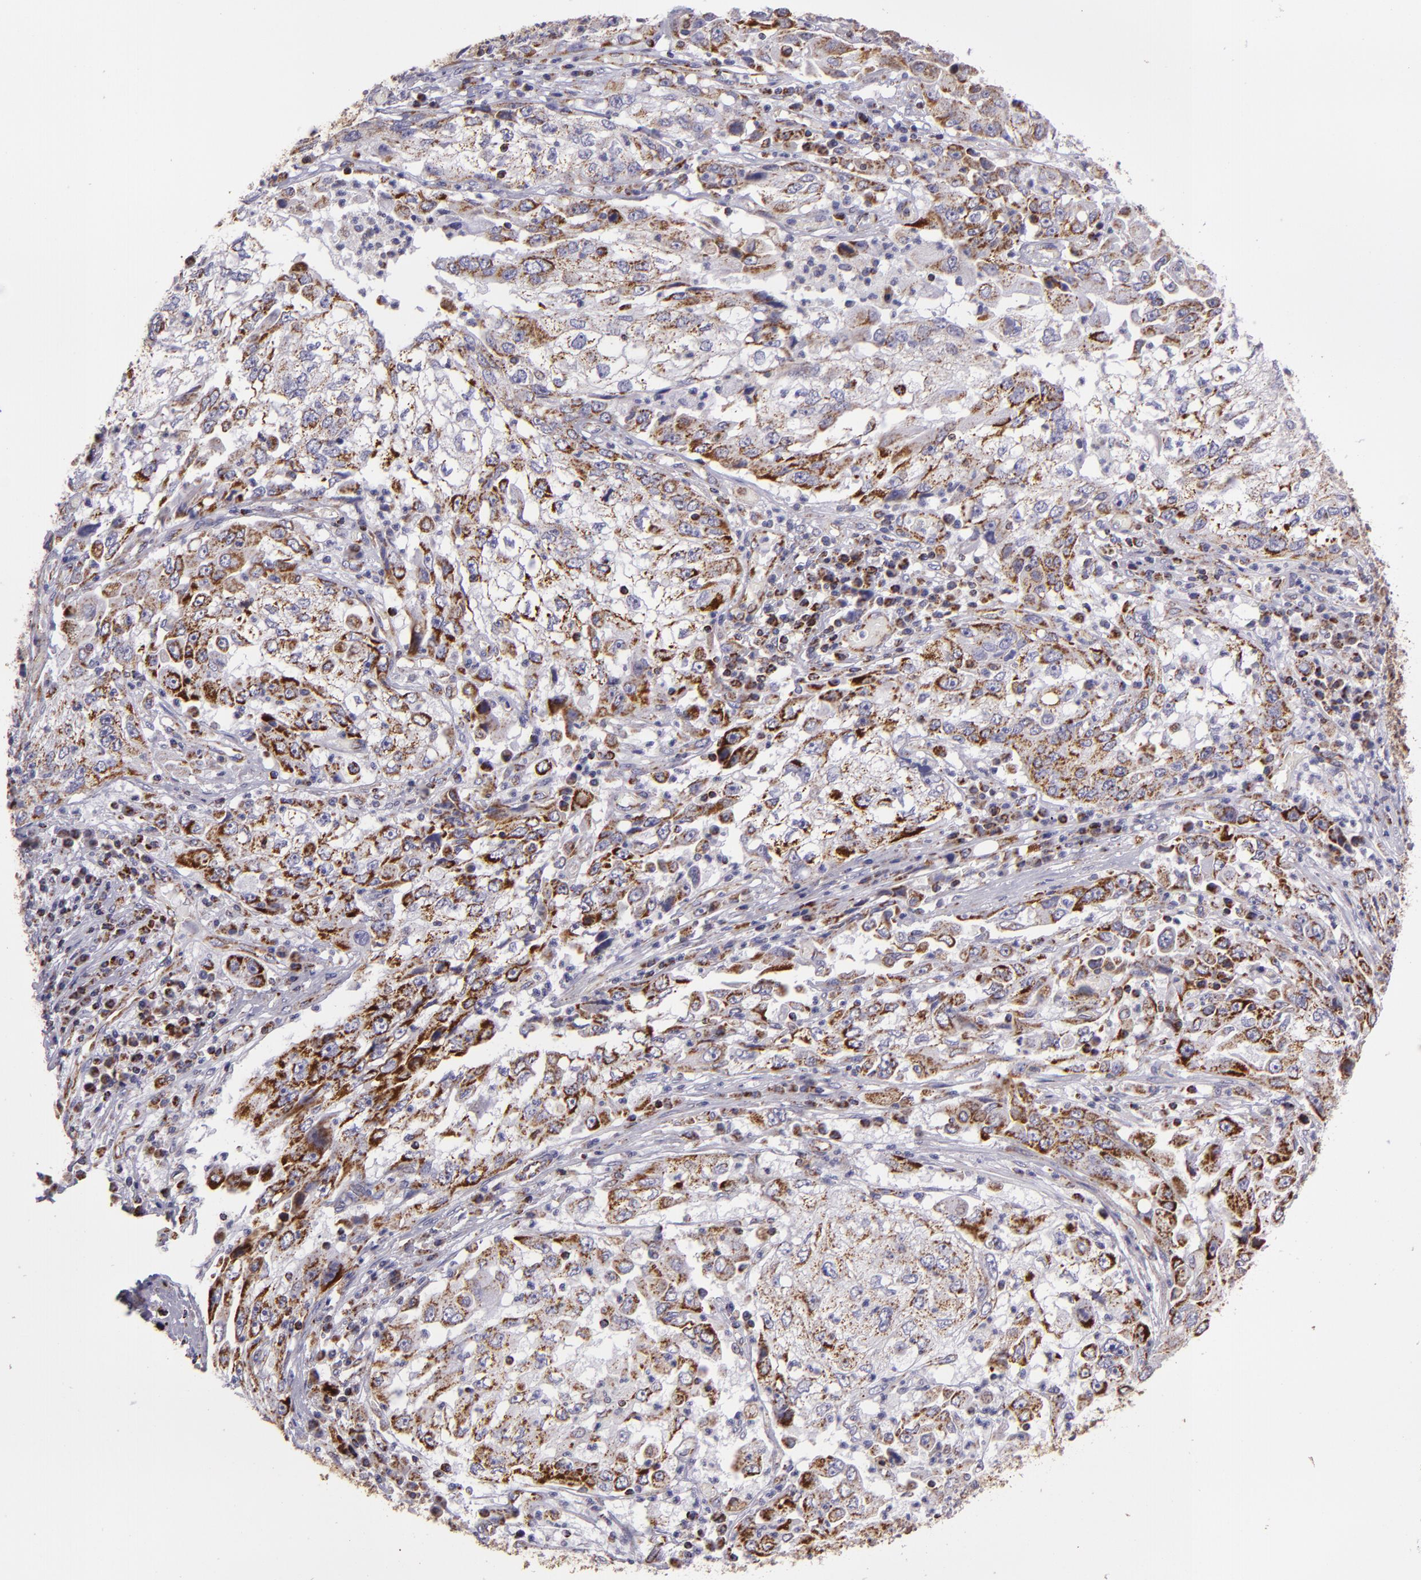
{"staining": {"intensity": "moderate", "quantity": ">75%", "location": "cytoplasmic/membranous"}, "tissue": "cervical cancer", "cell_type": "Tumor cells", "image_type": "cancer", "snomed": [{"axis": "morphology", "description": "Squamous cell carcinoma, NOS"}, {"axis": "topography", "description": "Cervix"}], "caption": "Moderate cytoplasmic/membranous staining is present in approximately >75% of tumor cells in cervical cancer. The protein of interest is stained brown, and the nuclei are stained in blue (DAB IHC with brightfield microscopy, high magnification).", "gene": "HSPD1", "patient": {"sex": "female", "age": 36}}